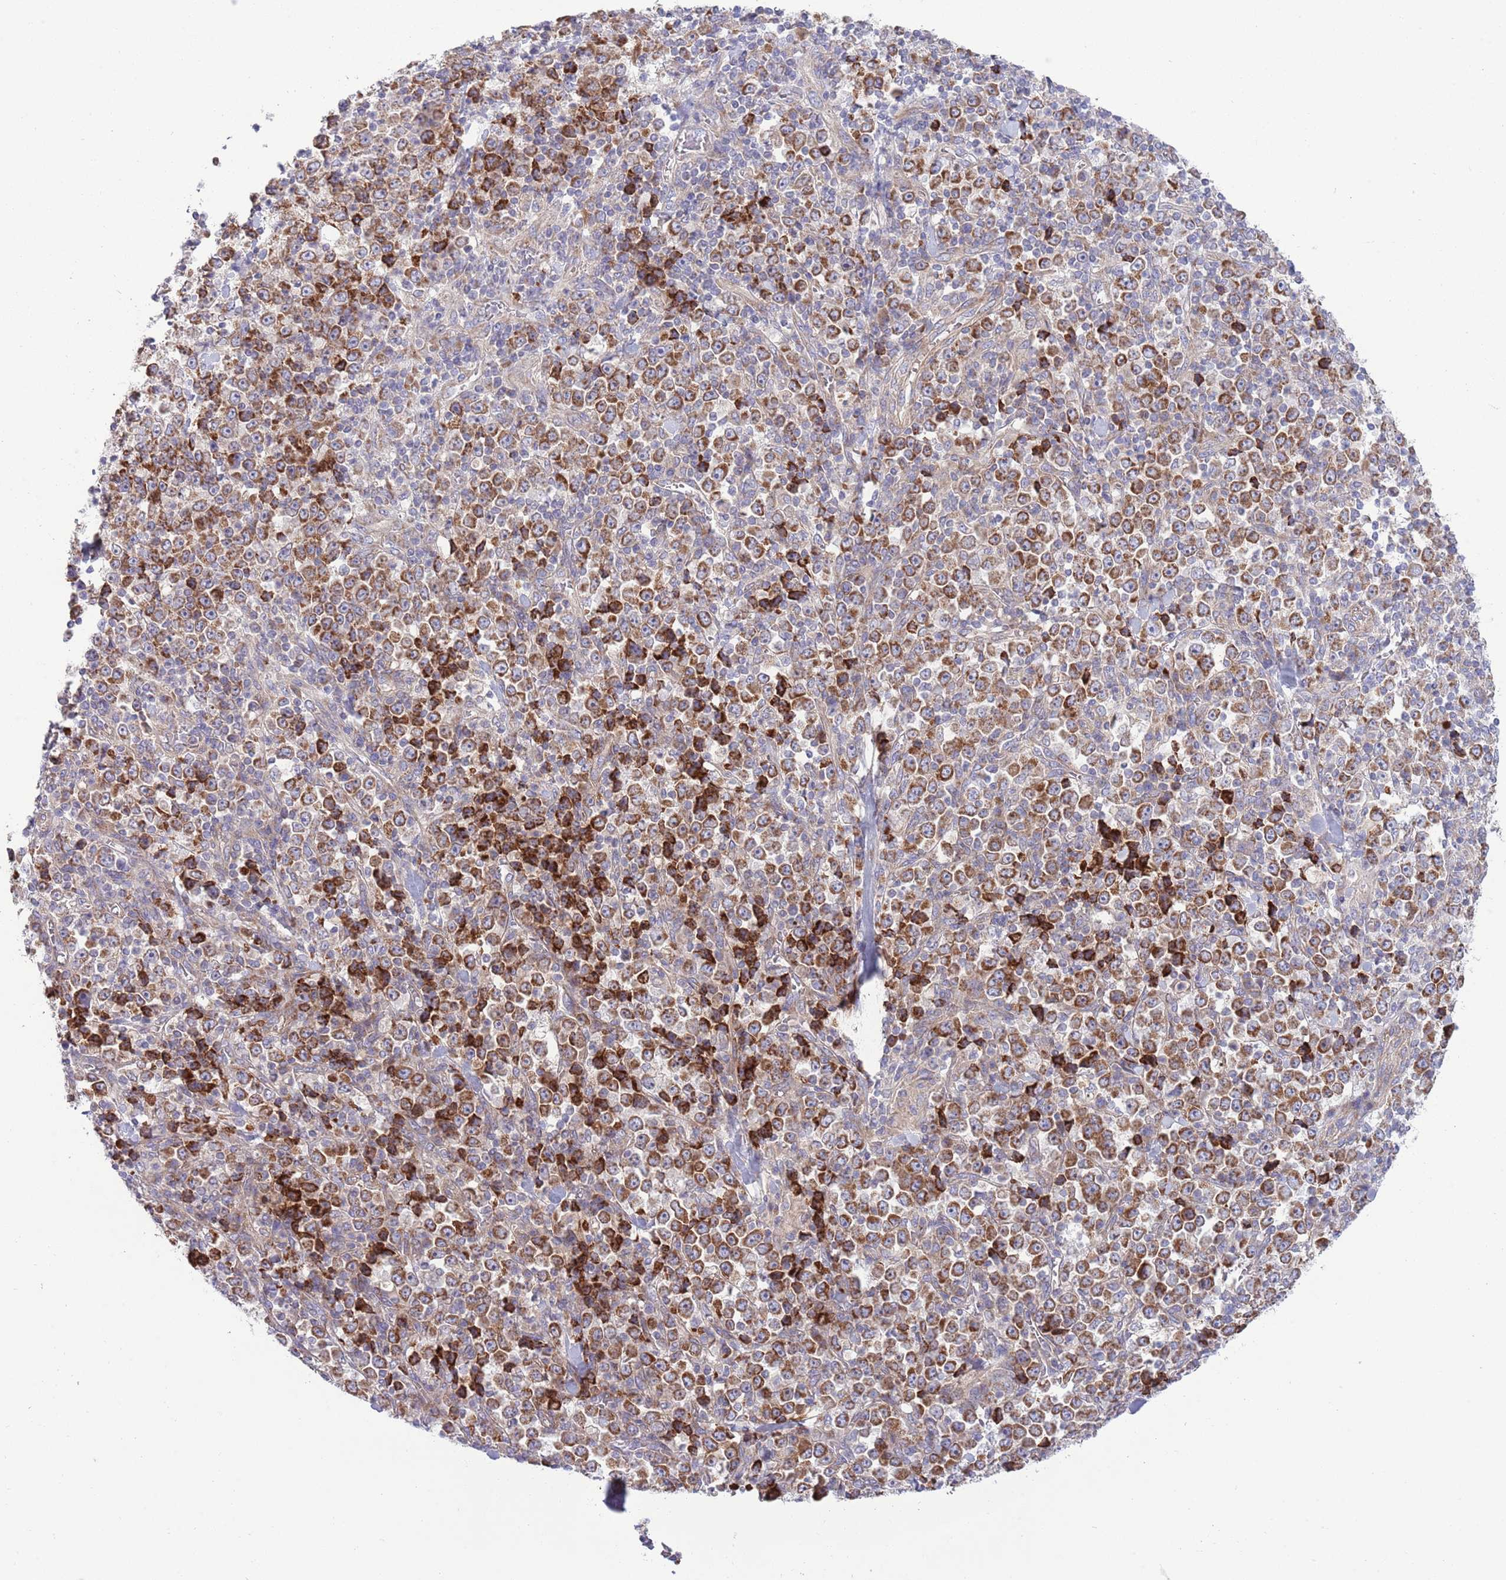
{"staining": {"intensity": "strong", "quantity": ">75%", "location": "cytoplasmic/membranous"}, "tissue": "stomach cancer", "cell_type": "Tumor cells", "image_type": "cancer", "snomed": [{"axis": "morphology", "description": "Normal tissue, NOS"}, {"axis": "morphology", "description": "Adenocarcinoma, NOS"}, {"axis": "topography", "description": "Stomach, upper"}, {"axis": "topography", "description": "Stomach"}], "caption": "A brown stain shows strong cytoplasmic/membranous positivity of a protein in human stomach cancer (adenocarcinoma) tumor cells.", "gene": "TOMM5", "patient": {"sex": "male", "age": 59}}